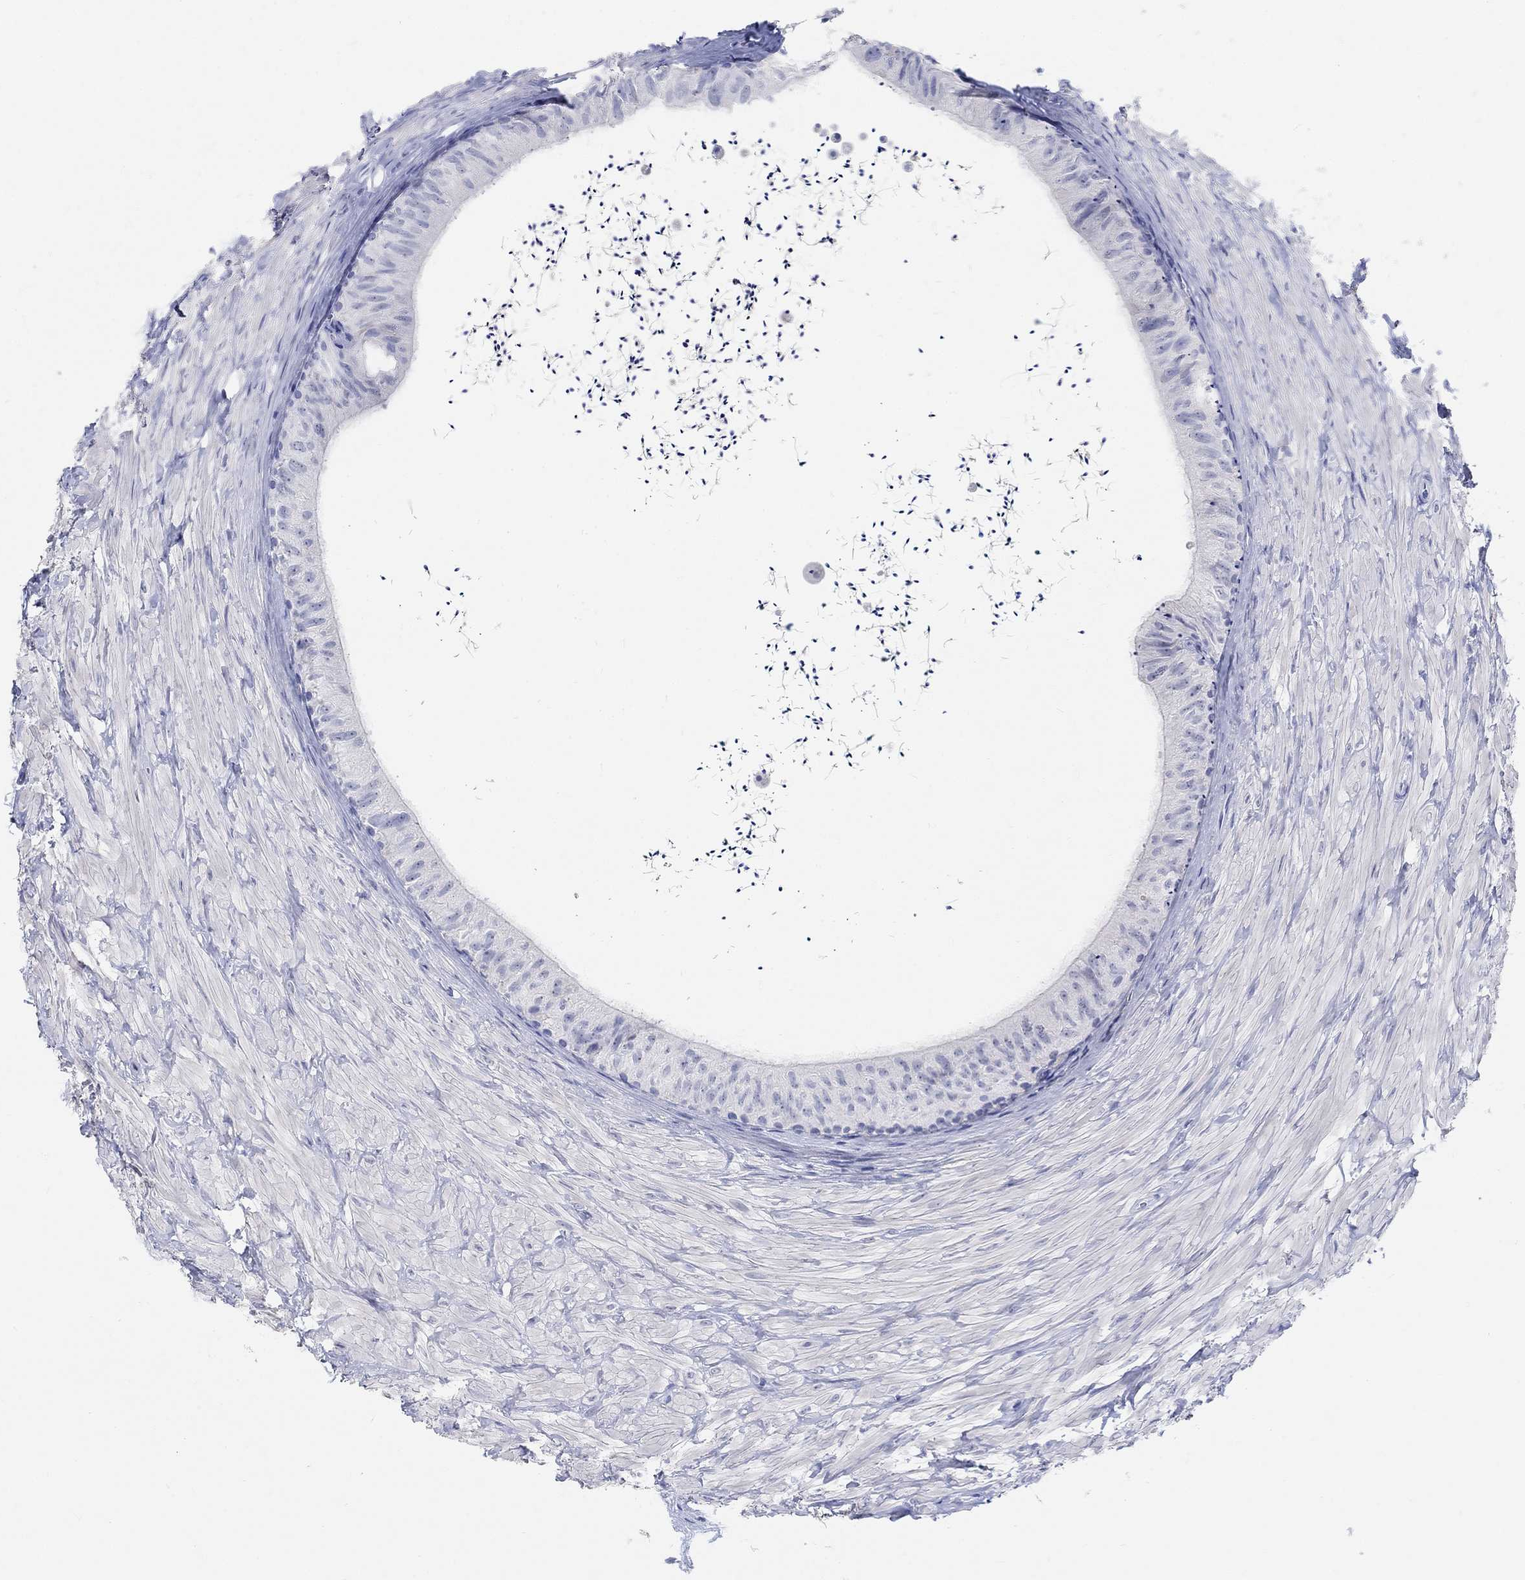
{"staining": {"intensity": "negative", "quantity": "none", "location": "none"}, "tissue": "epididymis", "cell_type": "Glandular cells", "image_type": "normal", "snomed": [{"axis": "morphology", "description": "Normal tissue, NOS"}, {"axis": "topography", "description": "Epididymis"}], "caption": "The immunohistochemistry histopathology image has no significant staining in glandular cells of epididymis.", "gene": "GRIA3", "patient": {"sex": "male", "age": 32}}